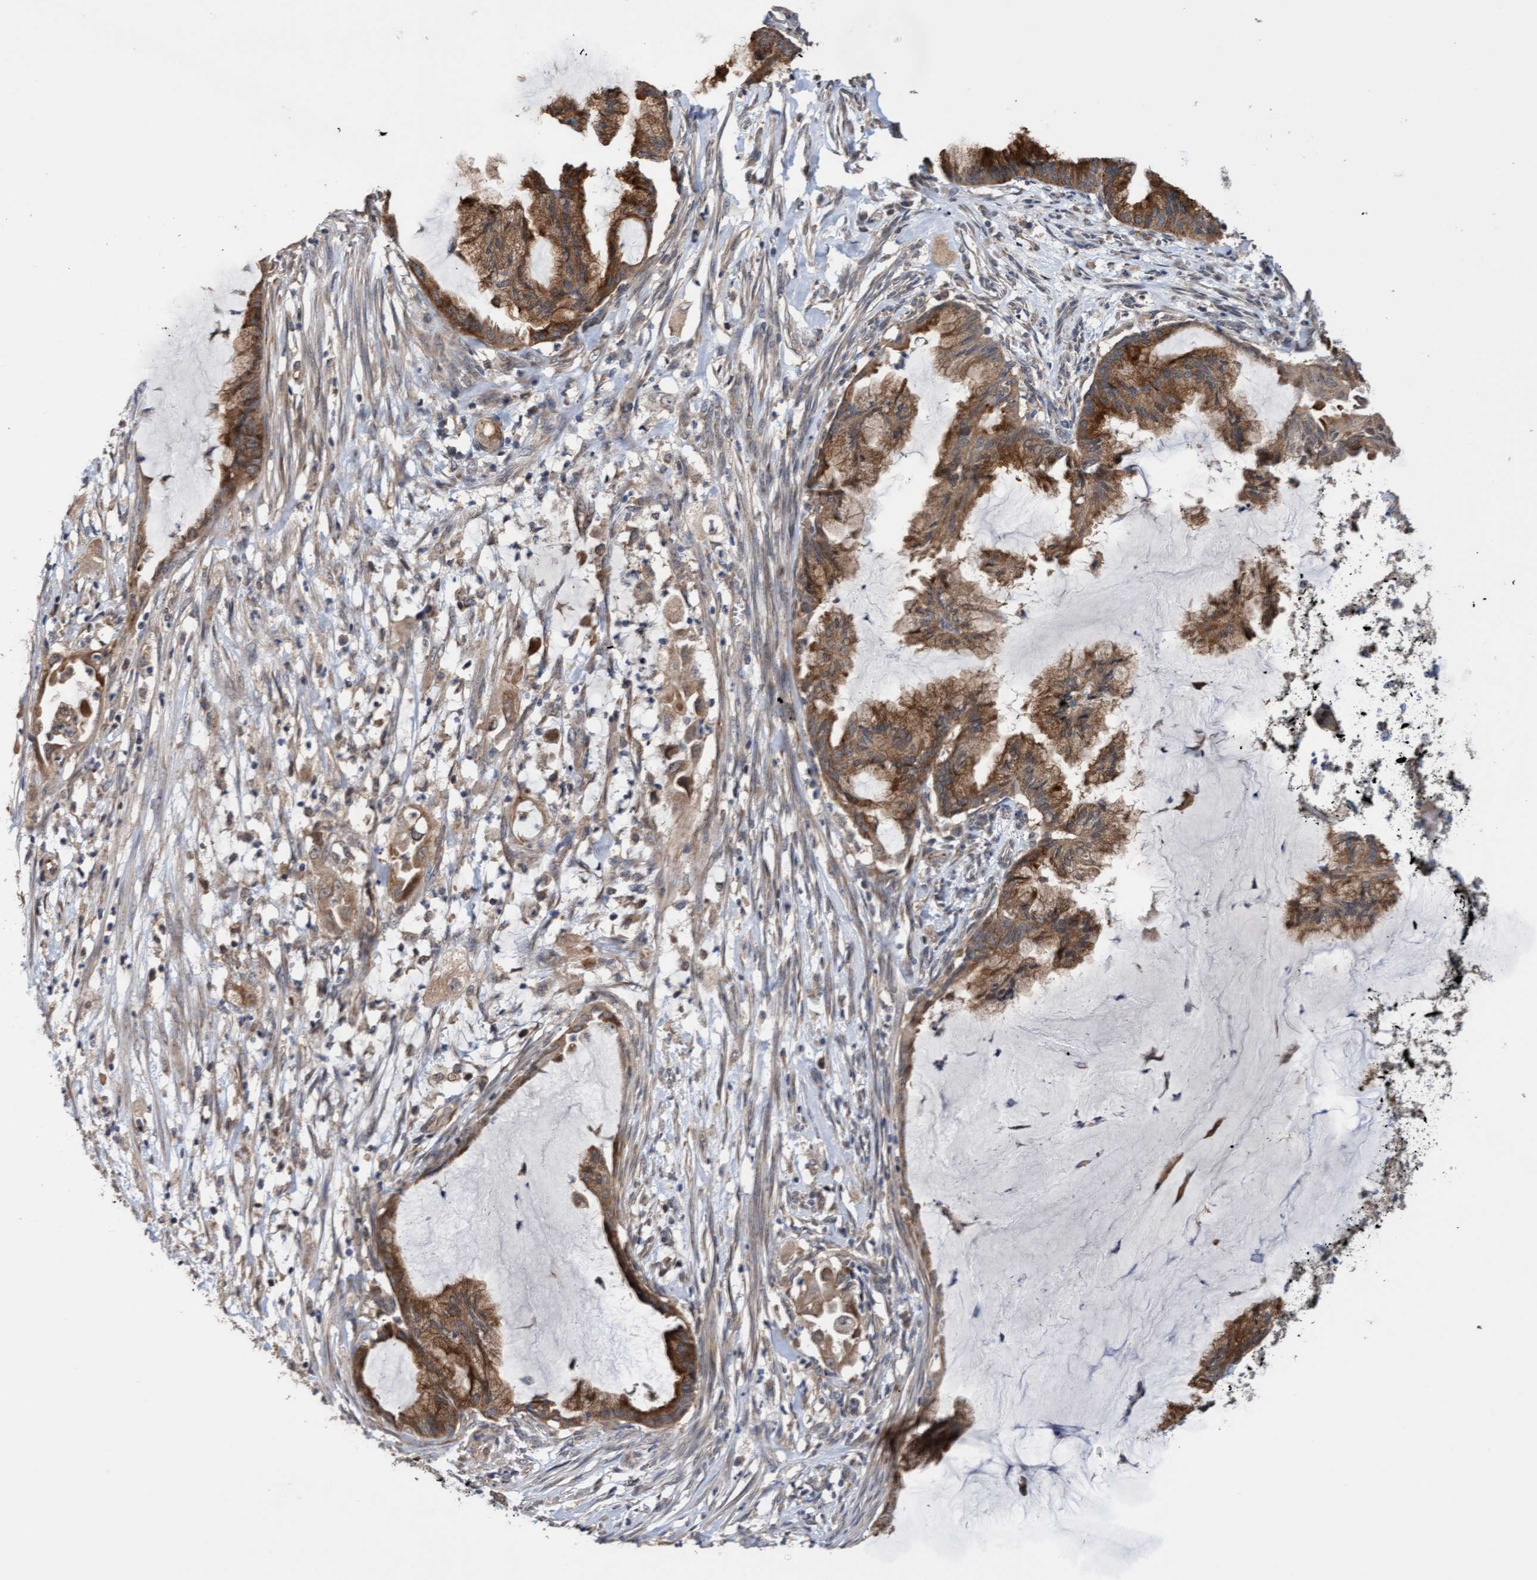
{"staining": {"intensity": "moderate", "quantity": ">75%", "location": "cytoplasmic/membranous"}, "tissue": "endometrial cancer", "cell_type": "Tumor cells", "image_type": "cancer", "snomed": [{"axis": "morphology", "description": "Adenocarcinoma, NOS"}, {"axis": "topography", "description": "Endometrium"}], "caption": "Human endometrial cancer (adenocarcinoma) stained with a brown dye reveals moderate cytoplasmic/membranous positive staining in about >75% of tumor cells.", "gene": "ITFG1", "patient": {"sex": "female", "age": 86}}